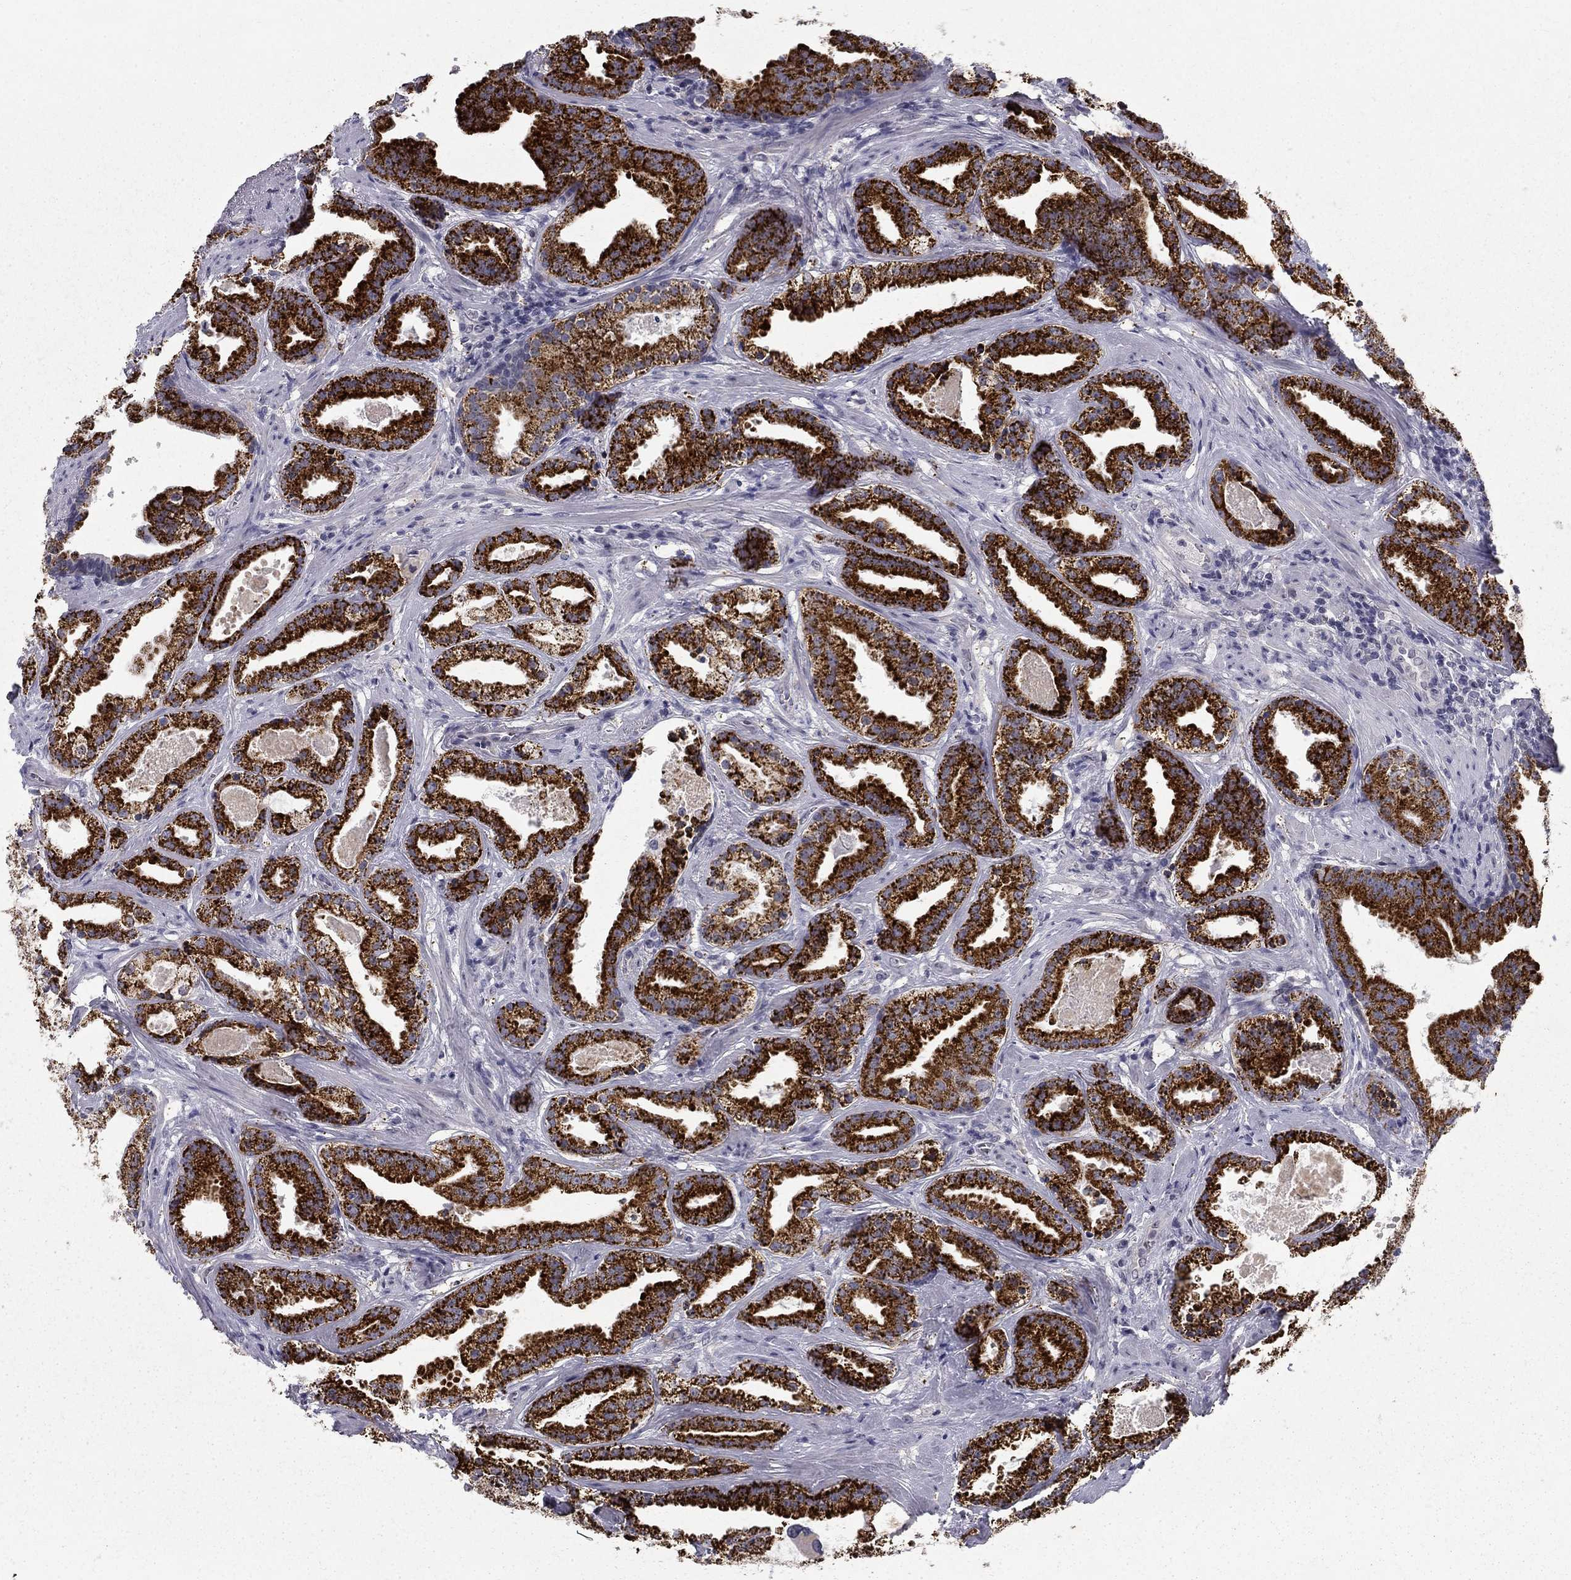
{"staining": {"intensity": "strong", "quantity": ">75%", "location": "cytoplasmic/membranous"}, "tissue": "prostate cancer", "cell_type": "Tumor cells", "image_type": "cancer", "snomed": [{"axis": "morphology", "description": "Adenocarcinoma, NOS"}, {"axis": "morphology", "description": "Adenocarcinoma, High grade"}, {"axis": "topography", "description": "Prostate"}], "caption": "Strong cytoplasmic/membranous protein staining is present in approximately >75% of tumor cells in prostate cancer (adenocarcinoma). The protein of interest is shown in brown color, while the nuclei are stained blue.", "gene": "CLIC6", "patient": {"sex": "male", "age": 64}}